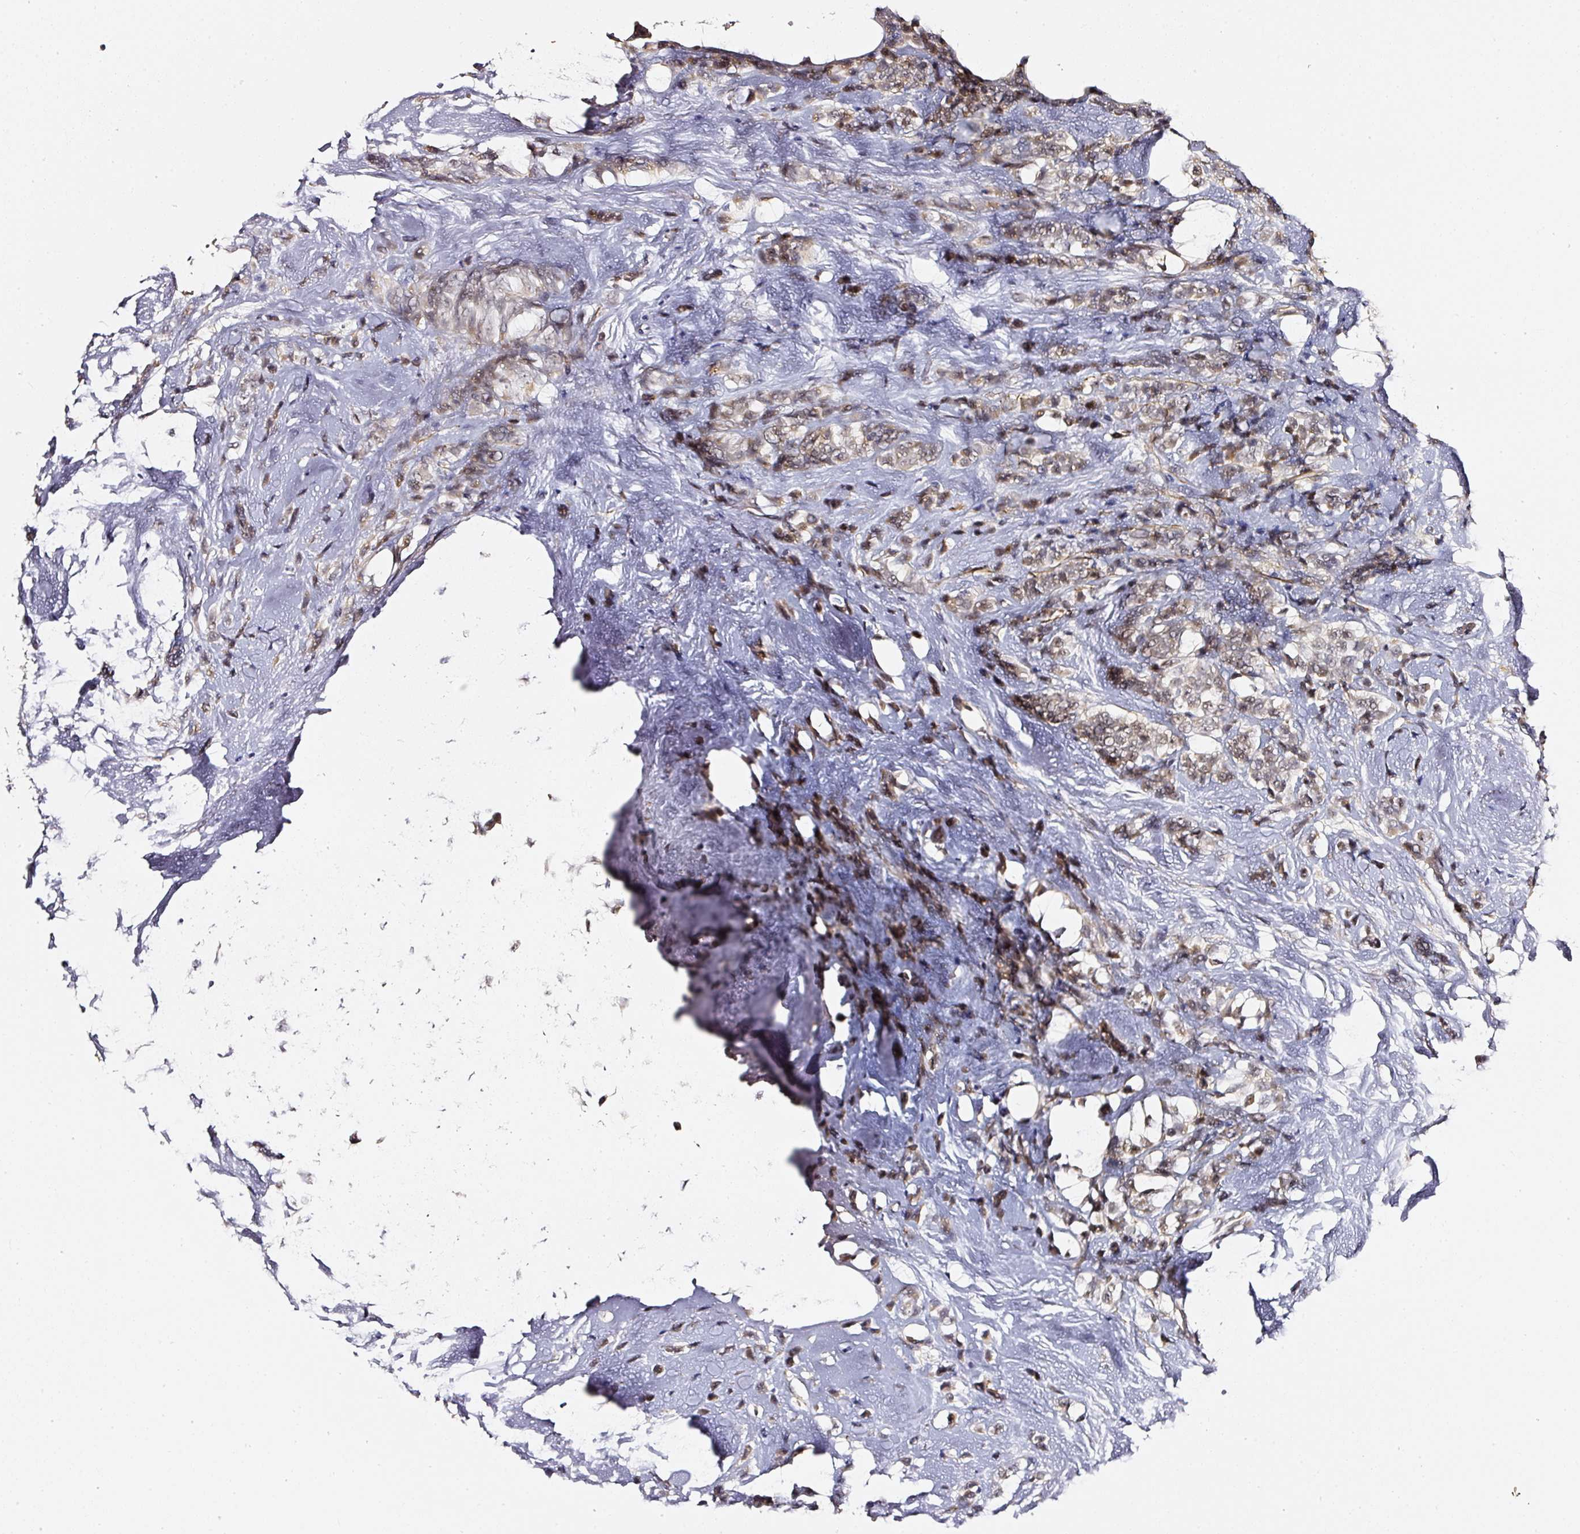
{"staining": {"intensity": "weak", "quantity": ">75%", "location": "nuclear"}, "tissue": "breast cancer", "cell_type": "Tumor cells", "image_type": "cancer", "snomed": [{"axis": "morphology", "description": "Duct carcinoma"}, {"axis": "topography", "description": "Breast"}], "caption": "Tumor cells demonstrate low levels of weak nuclear staining in about >75% of cells in breast cancer (intraductal carcinoma).", "gene": "TOGARAM1", "patient": {"sex": "female", "age": 80}}